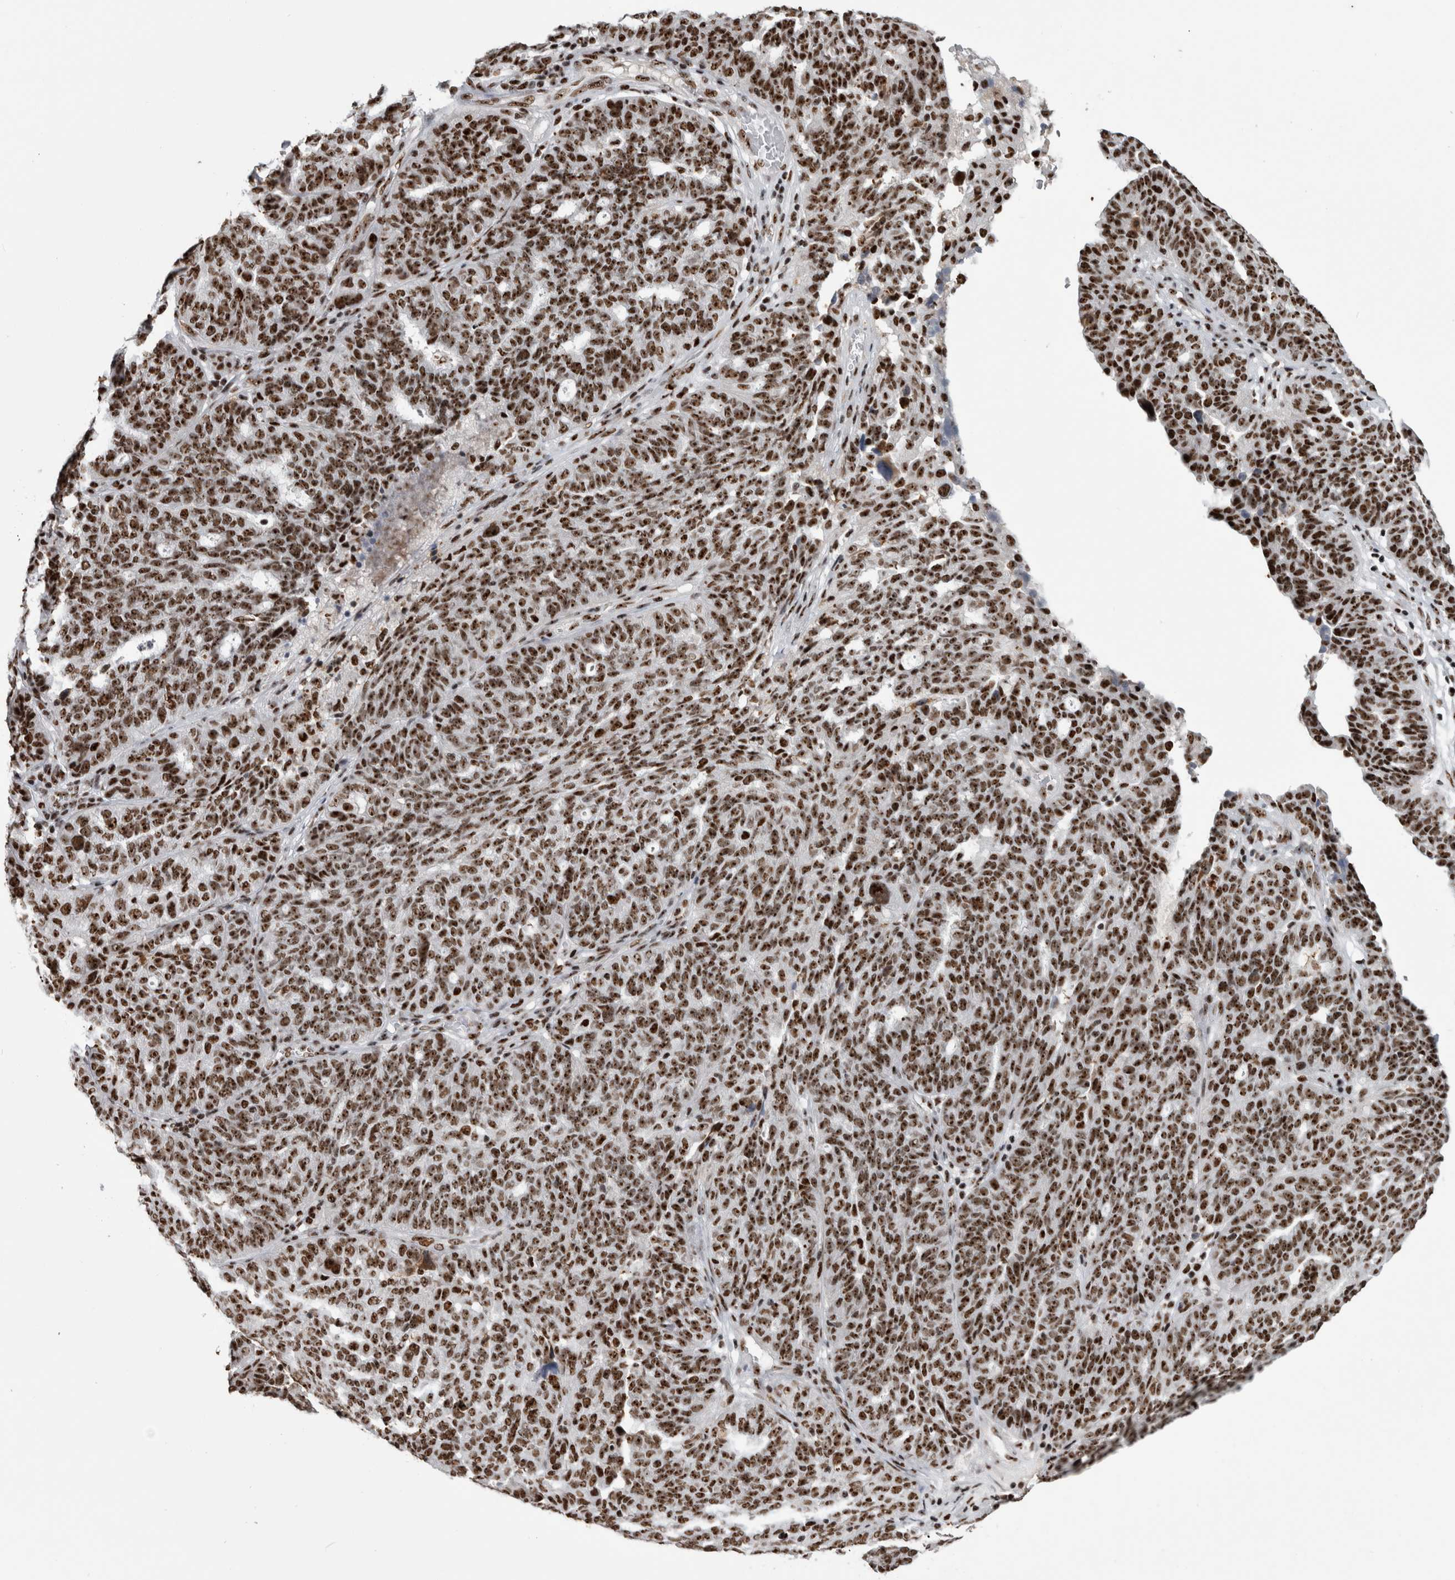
{"staining": {"intensity": "strong", "quantity": ">75%", "location": "nuclear"}, "tissue": "ovarian cancer", "cell_type": "Tumor cells", "image_type": "cancer", "snomed": [{"axis": "morphology", "description": "Cystadenocarcinoma, serous, NOS"}, {"axis": "topography", "description": "Ovary"}], "caption": "Immunohistochemistry (IHC) (DAB (3,3'-diaminobenzidine)) staining of human ovarian cancer (serous cystadenocarcinoma) exhibits strong nuclear protein positivity in about >75% of tumor cells.", "gene": "NCL", "patient": {"sex": "female", "age": 59}}